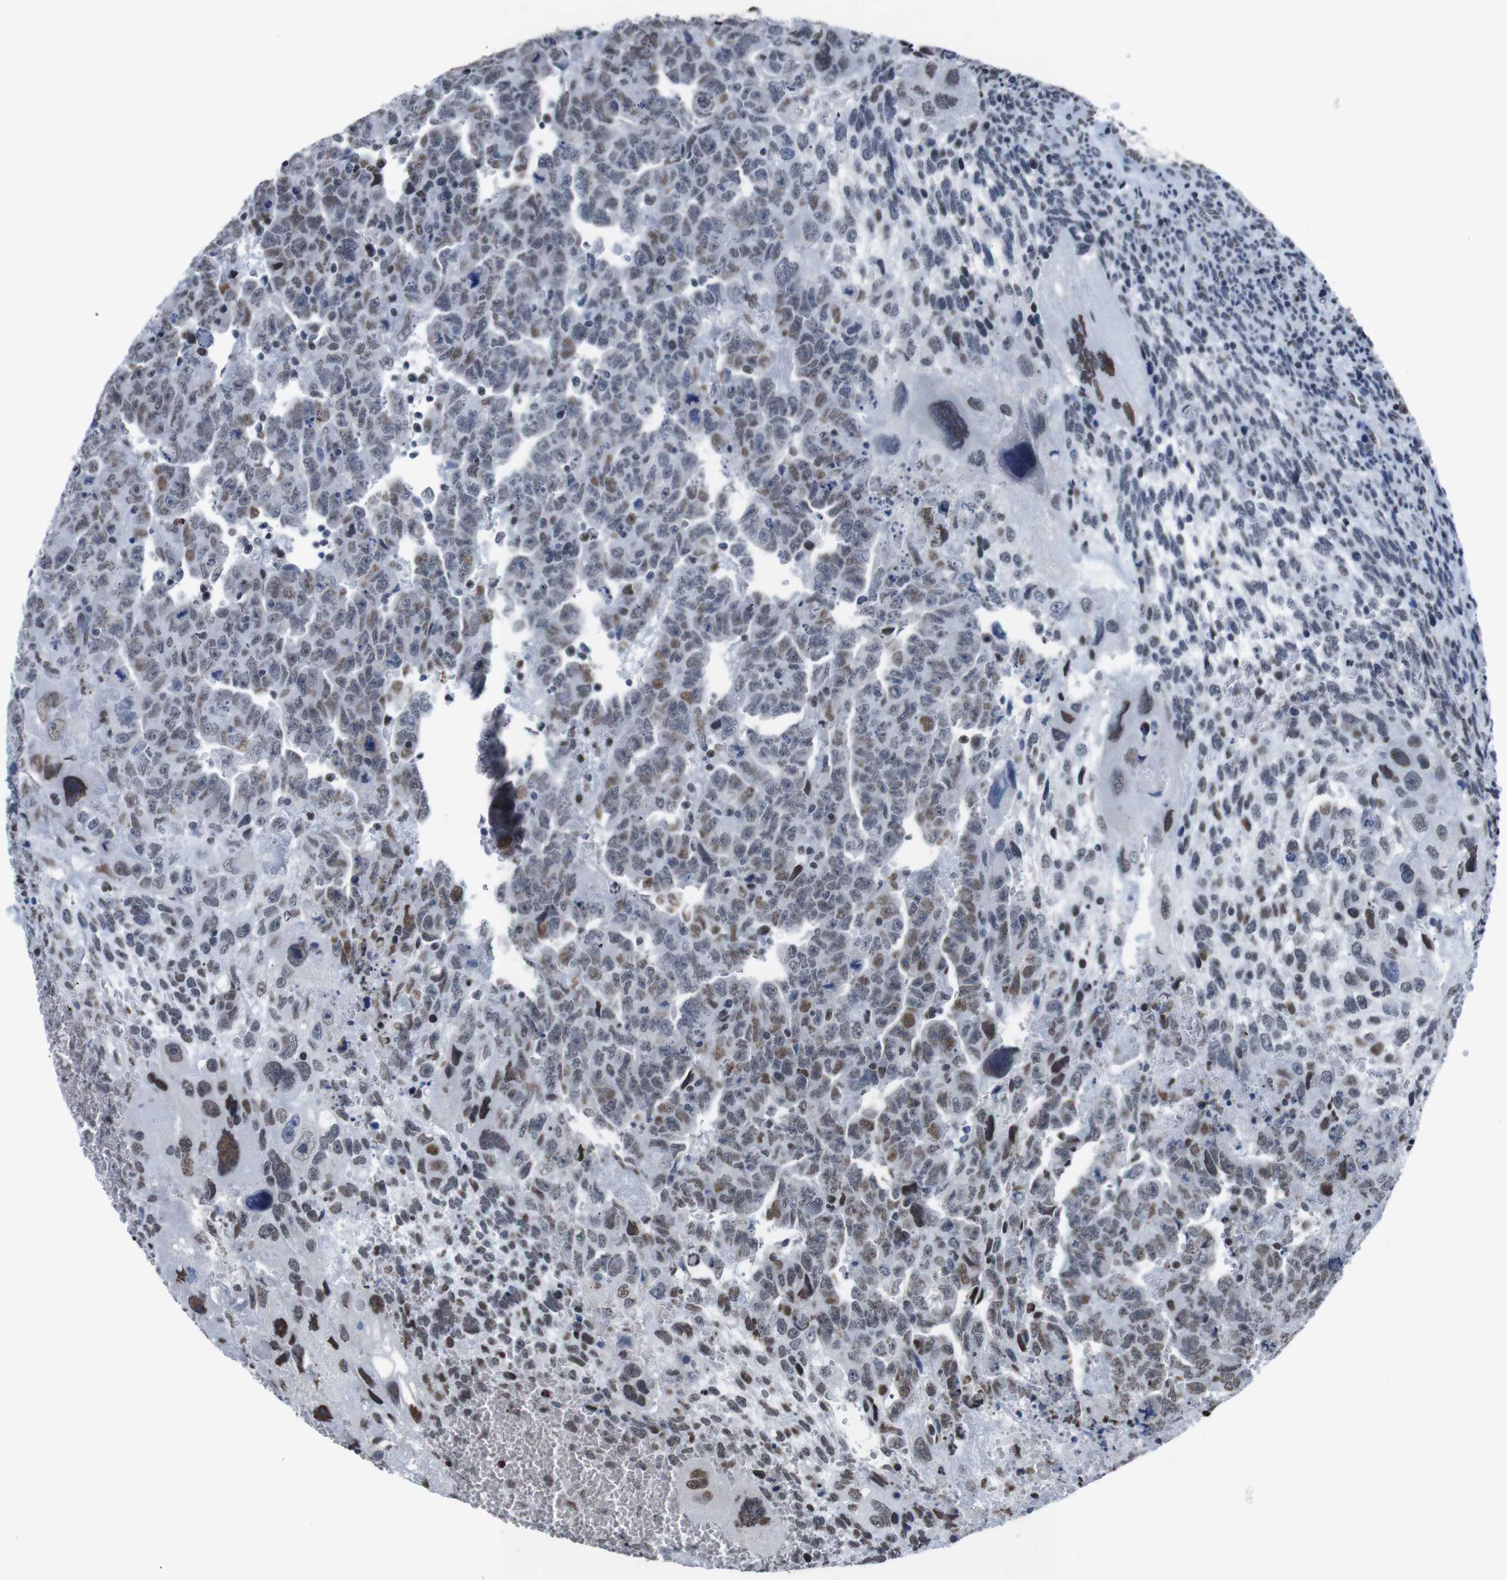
{"staining": {"intensity": "moderate", "quantity": "25%-75%", "location": "nuclear"}, "tissue": "testis cancer", "cell_type": "Tumor cells", "image_type": "cancer", "snomed": [{"axis": "morphology", "description": "Carcinoma, Embryonal, NOS"}, {"axis": "topography", "description": "Testis"}], "caption": "Protein staining exhibits moderate nuclear staining in approximately 25%-75% of tumor cells in testis cancer.", "gene": "PIP4P2", "patient": {"sex": "male", "age": 28}}